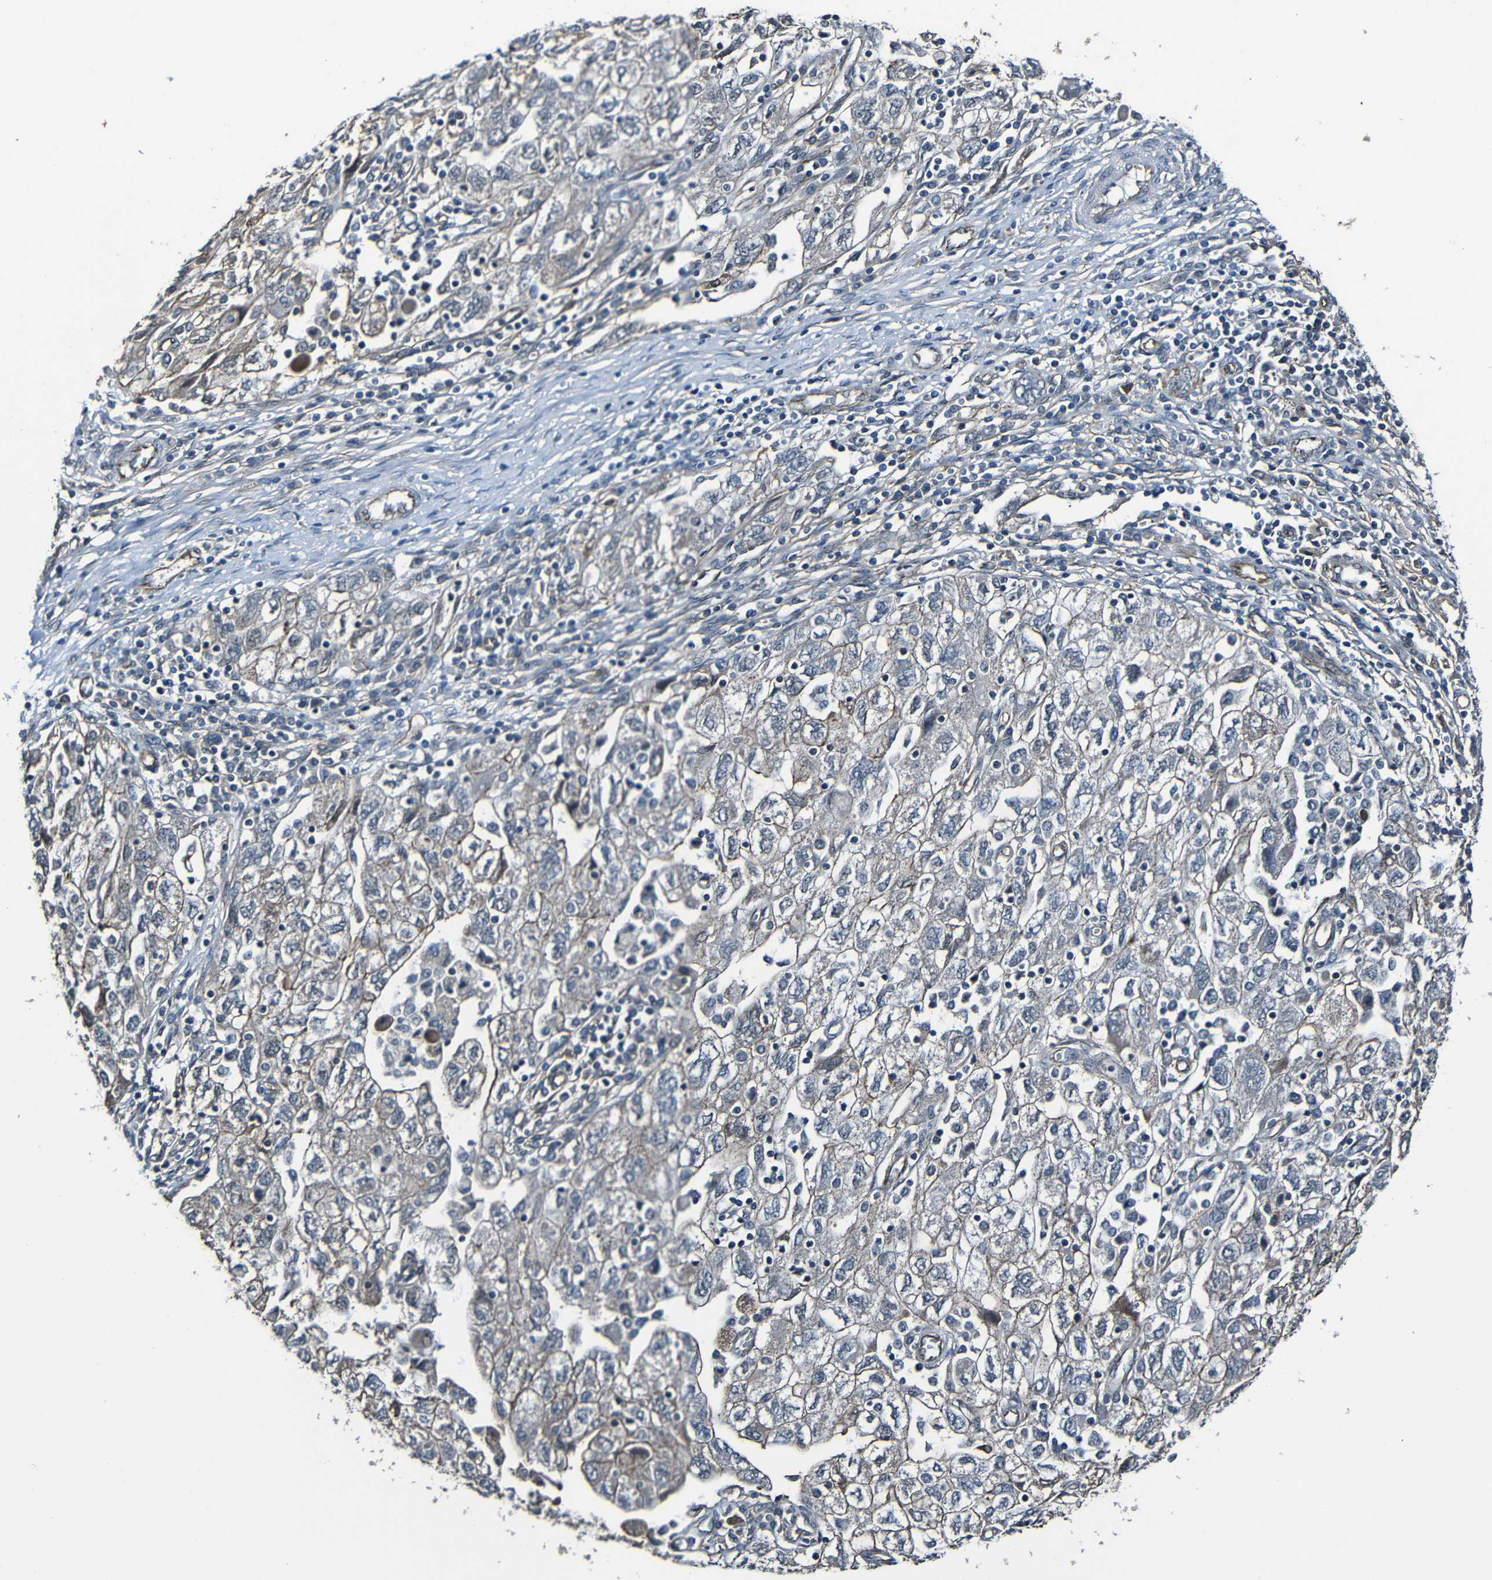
{"staining": {"intensity": "negative", "quantity": "none", "location": "none"}, "tissue": "ovarian cancer", "cell_type": "Tumor cells", "image_type": "cancer", "snomed": [{"axis": "morphology", "description": "Carcinoma, NOS"}, {"axis": "morphology", "description": "Cystadenocarcinoma, serous, NOS"}, {"axis": "topography", "description": "Ovary"}], "caption": "There is no significant staining in tumor cells of serous cystadenocarcinoma (ovarian).", "gene": "LGR5", "patient": {"sex": "female", "age": 69}}